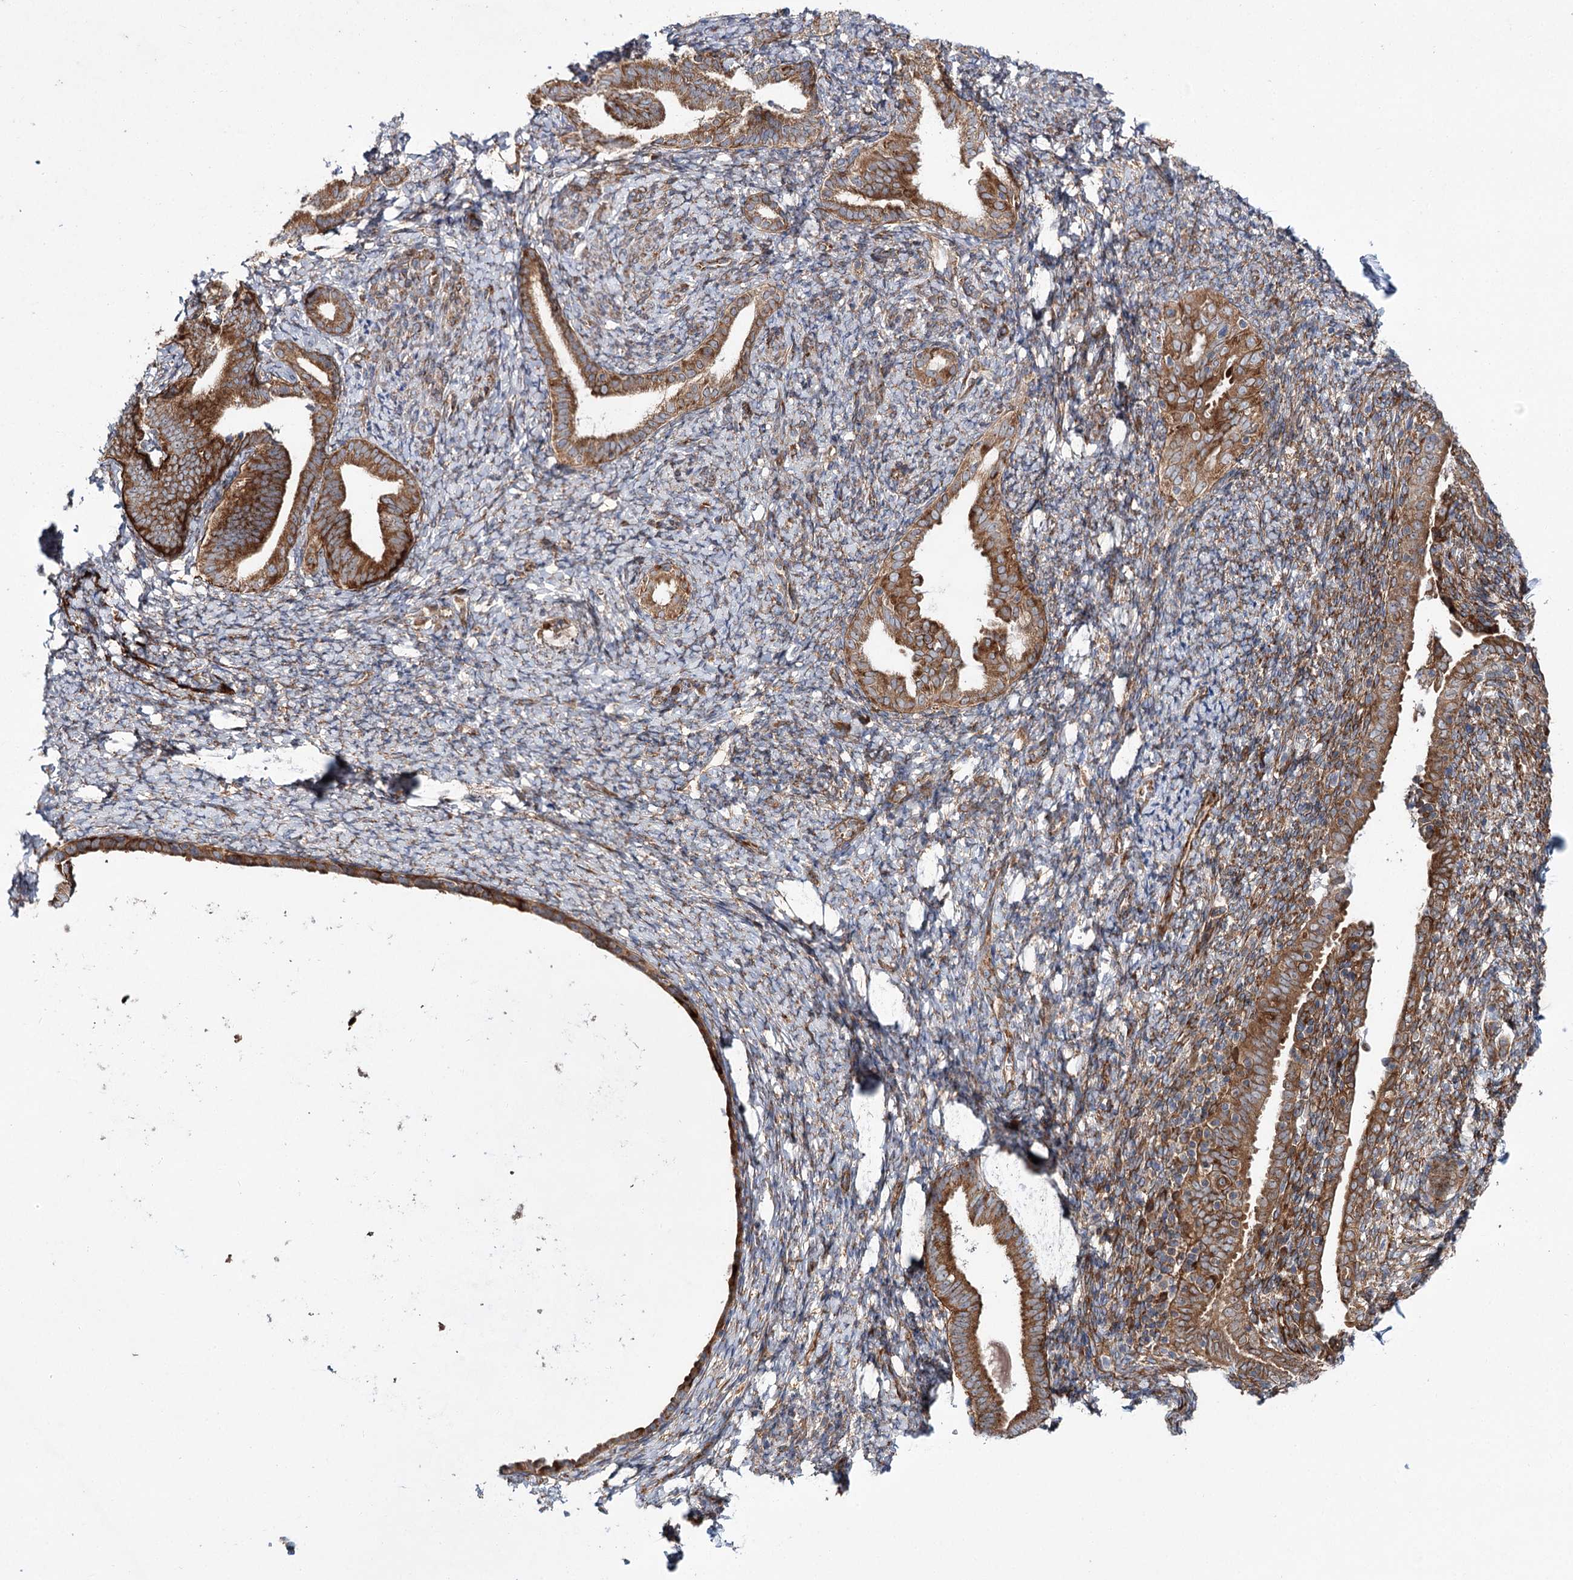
{"staining": {"intensity": "weak", "quantity": "25%-75%", "location": "cytoplasmic/membranous"}, "tissue": "endometrium", "cell_type": "Cells in endometrial stroma", "image_type": "normal", "snomed": [{"axis": "morphology", "description": "Normal tissue, NOS"}, {"axis": "topography", "description": "Endometrium"}], "caption": "Protein analysis of benign endometrium displays weak cytoplasmic/membranous staining in about 25%-75% of cells in endometrial stroma. The staining was performed using DAB, with brown indicating positive protein expression. Nuclei are stained blue with hematoxylin.", "gene": "VWA2", "patient": {"sex": "female", "age": 72}}